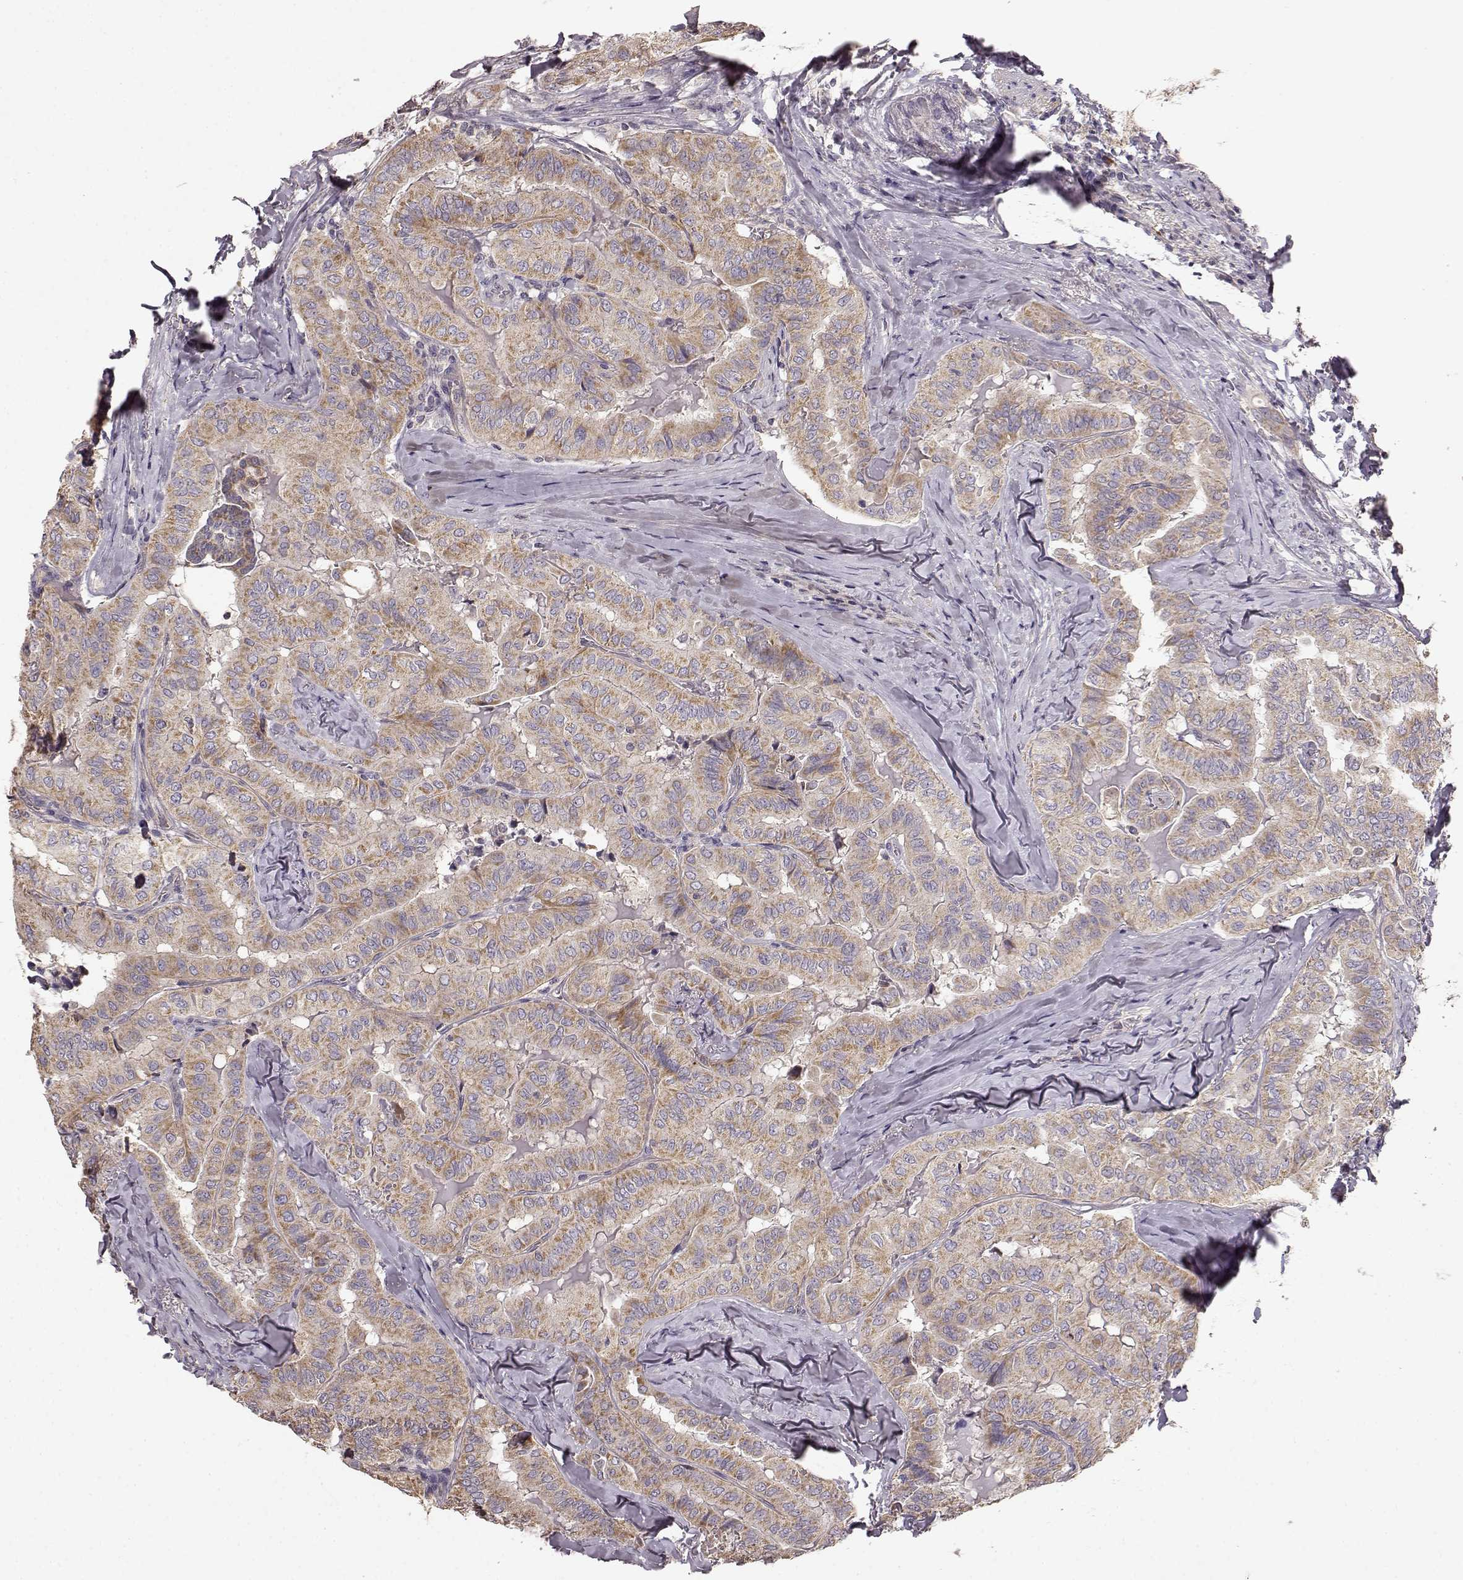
{"staining": {"intensity": "moderate", "quantity": ">75%", "location": "cytoplasmic/membranous"}, "tissue": "thyroid cancer", "cell_type": "Tumor cells", "image_type": "cancer", "snomed": [{"axis": "morphology", "description": "Papillary adenocarcinoma, NOS"}, {"axis": "topography", "description": "Thyroid gland"}], "caption": "About >75% of tumor cells in thyroid cancer show moderate cytoplasmic/membranous protein positivity as visualized by brown immunohistochemical staining.", "gene": "ERBB3", "patient": {"sex": "female", "age": 68}}